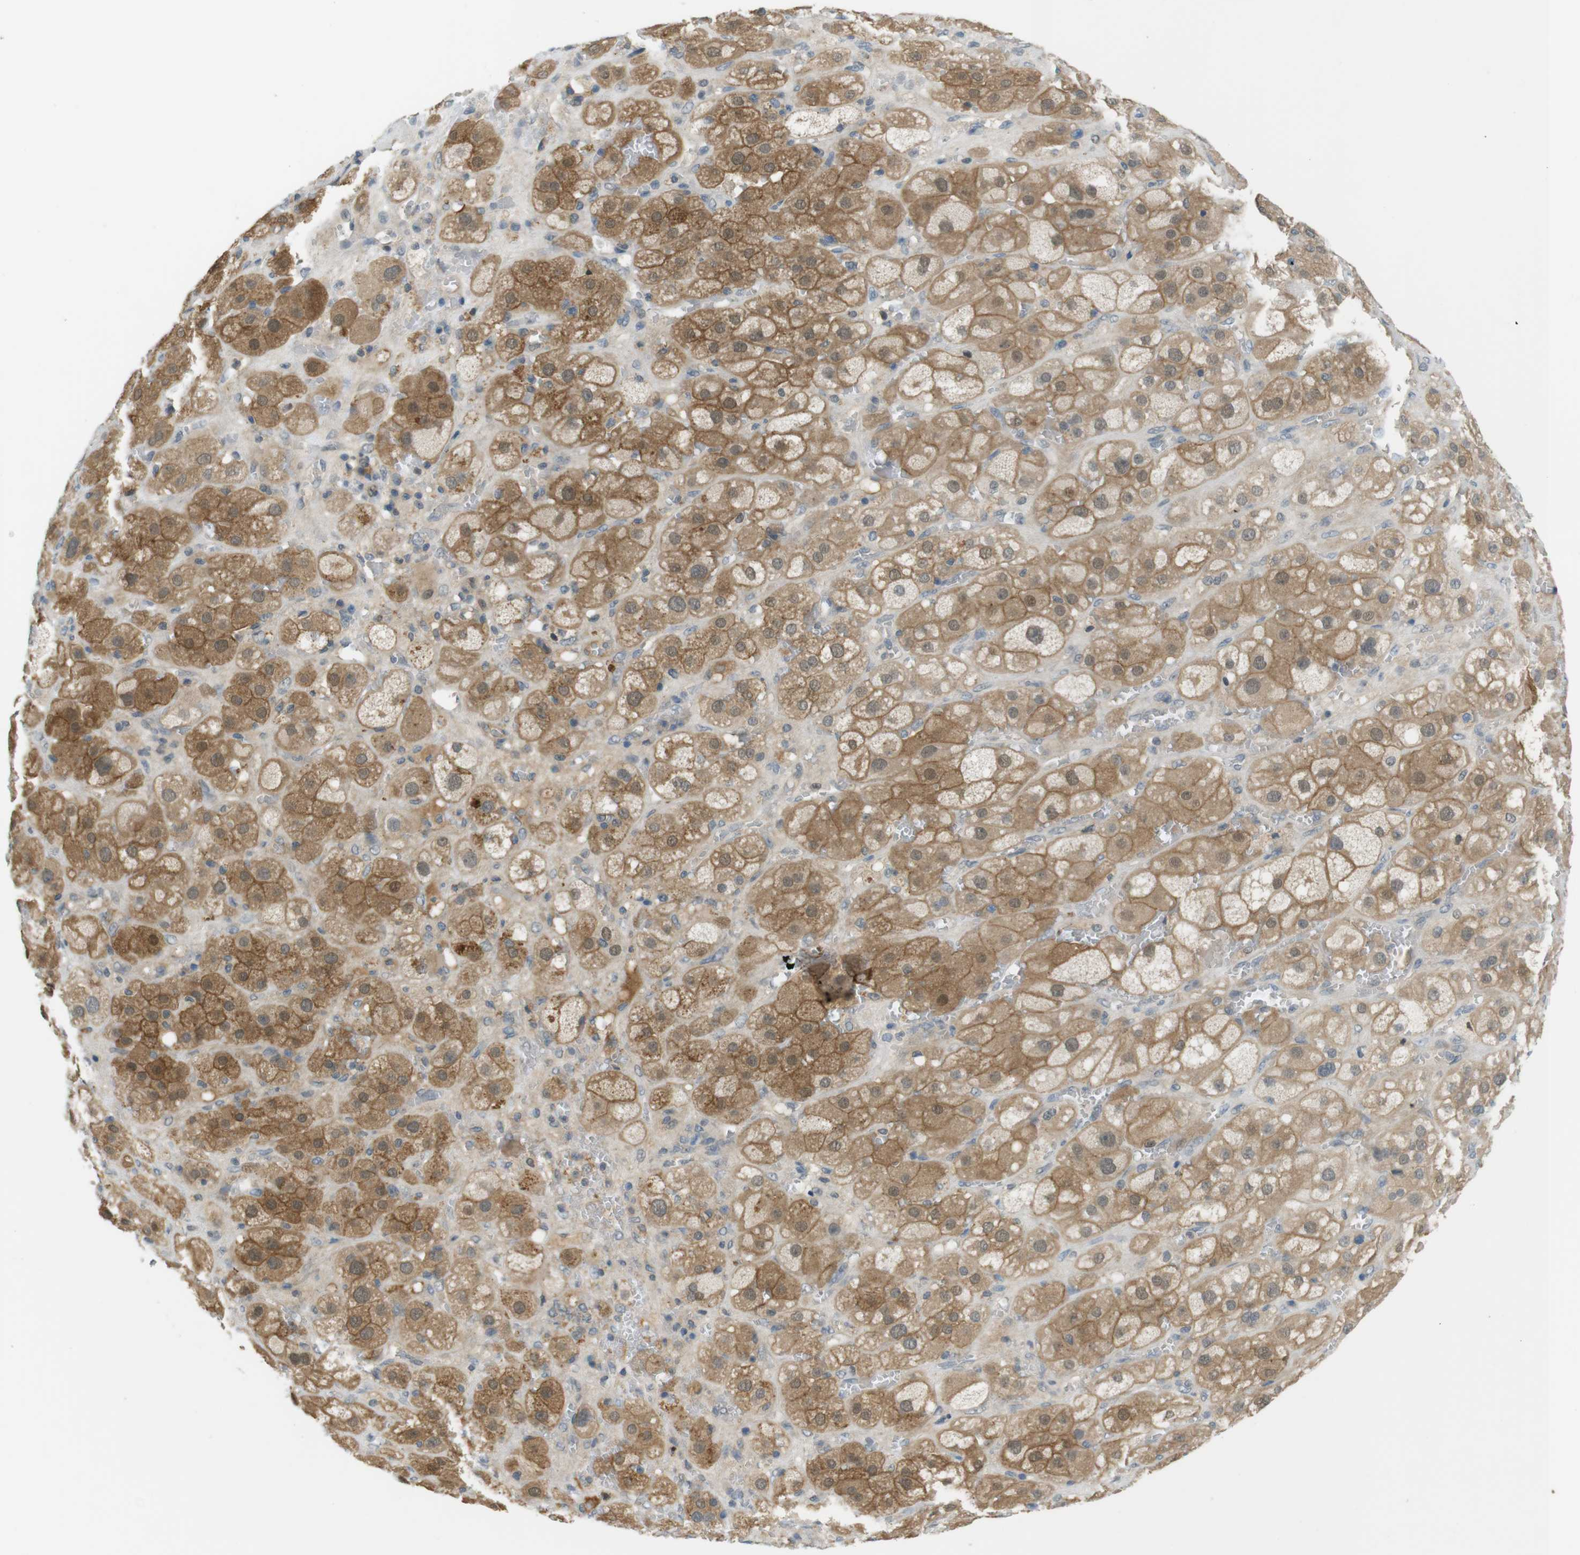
{"staining": {"intensity": "moderate", "quantity": ">75%", "location": "cytoplasmic/membranous"}, "tissue": "adrenal gland", "cell_type": "Glandular cells", "image_type": "normal", "snomed": [{"axis": "morphology", "description": "Normal tissue, NOS"}, {"axis": "topography", "description": "Adrenal gland"}], "caption": "Glandular cells demonstrate medium levels of moderate cytoplasmic/membranous positivity in about >75% of cells in benign adrenal gland.", "gene": "ZDHHC20", "patient": {"sex": "female", "age": 47}}